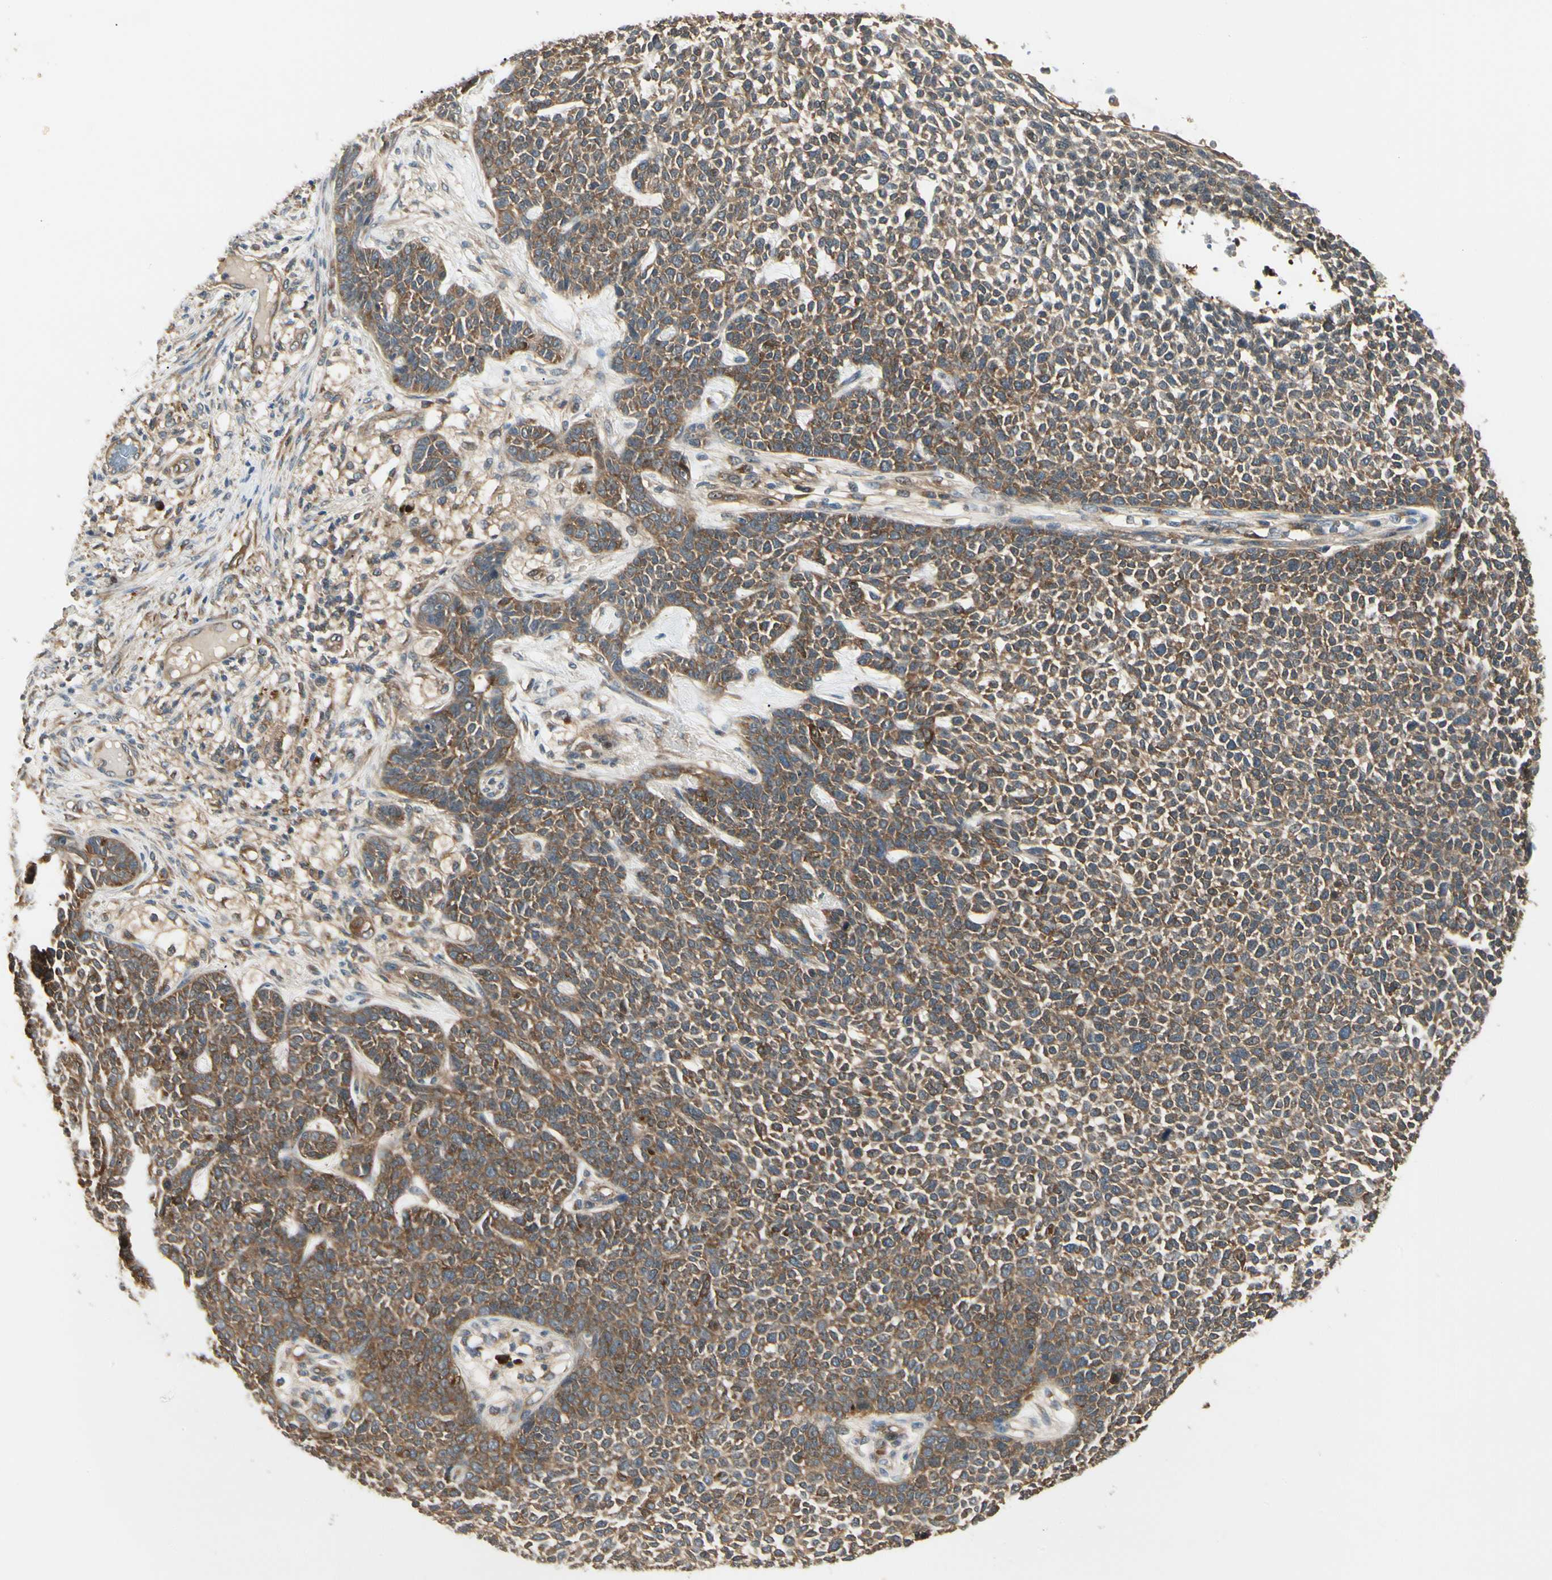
{"staining": {"intensity": "strong", "quantity": ">75%", "location": "cytoplasmic/membranous"}, "tissue": "skin cancer", "cell_type": "Tumor cells", "image_type": "cancer", "snomed": [{"axis": "morphology", "description": "Basal cell carcinoma"}, {"axis": "topography", "description": "Skin"}], "caption": "Skin cancer (basal cell carcinoma) was stained to show a protein in brown. There is high levels of strong cytoplasmic/membranous positivity in approximately >75% of tumor cells.", "gene": "NME1-NME2", "patient": {"sex": "female", "age": 84}}